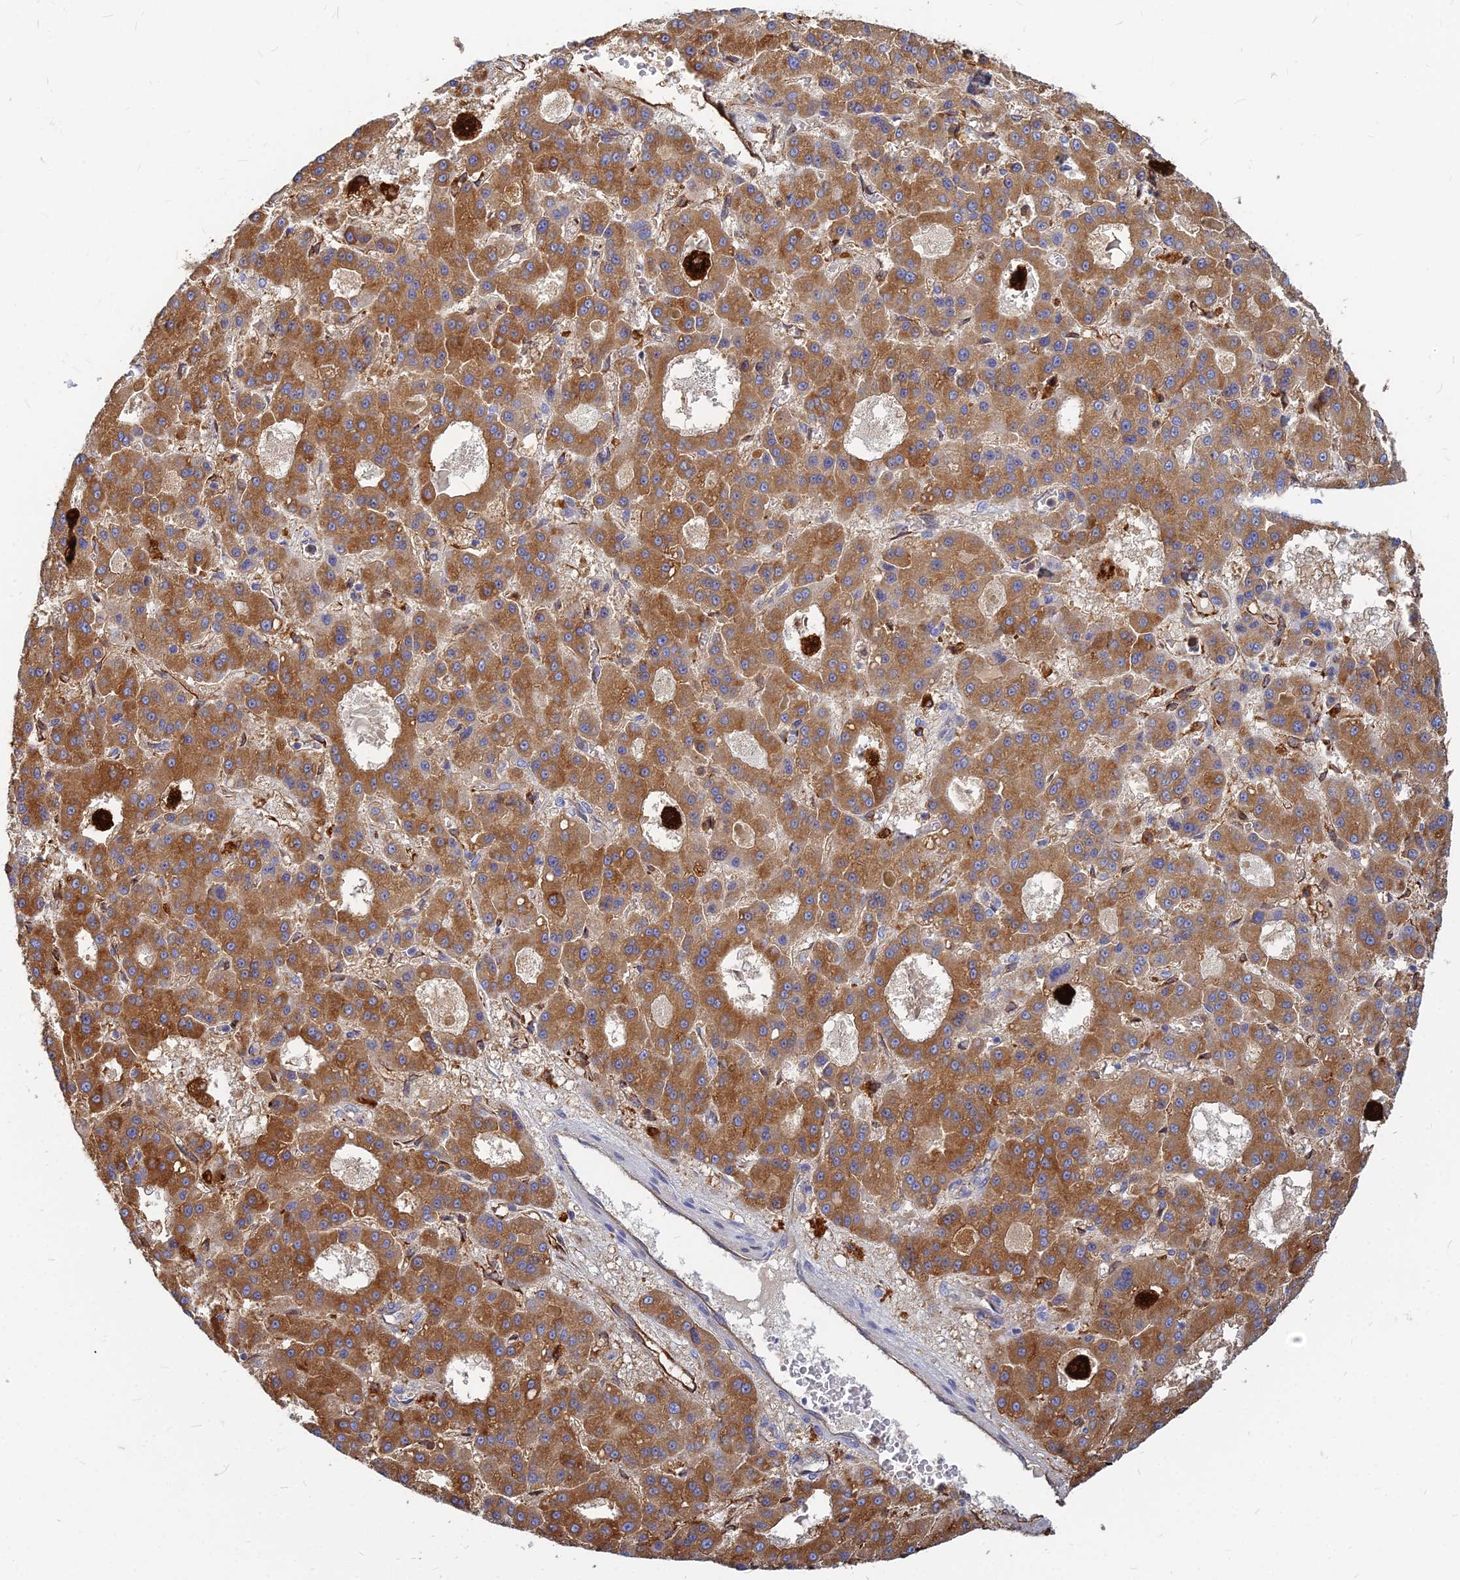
{"staining": {"intensity": "strong", "quantity": ">75%", "location": "cytoplasmic/membranous"}, "tissue": "liver cancer", "cell_type": "Tumor cells", "image_type": "cancer", "snomed": [{"axis": "morphology", "description": "Carcinoma, Hepatocellular, NOS"}, {"axis": "topography", "description": "Liver"}], "caption": "There is high levels of strong cytoplasmic/membranous positivity in tumor cells of liver cancer, as demonstrated by immunohistochemical staining (brown color).", "gene": "VAT1", "patient": {"sex": "male", "age": 70}}